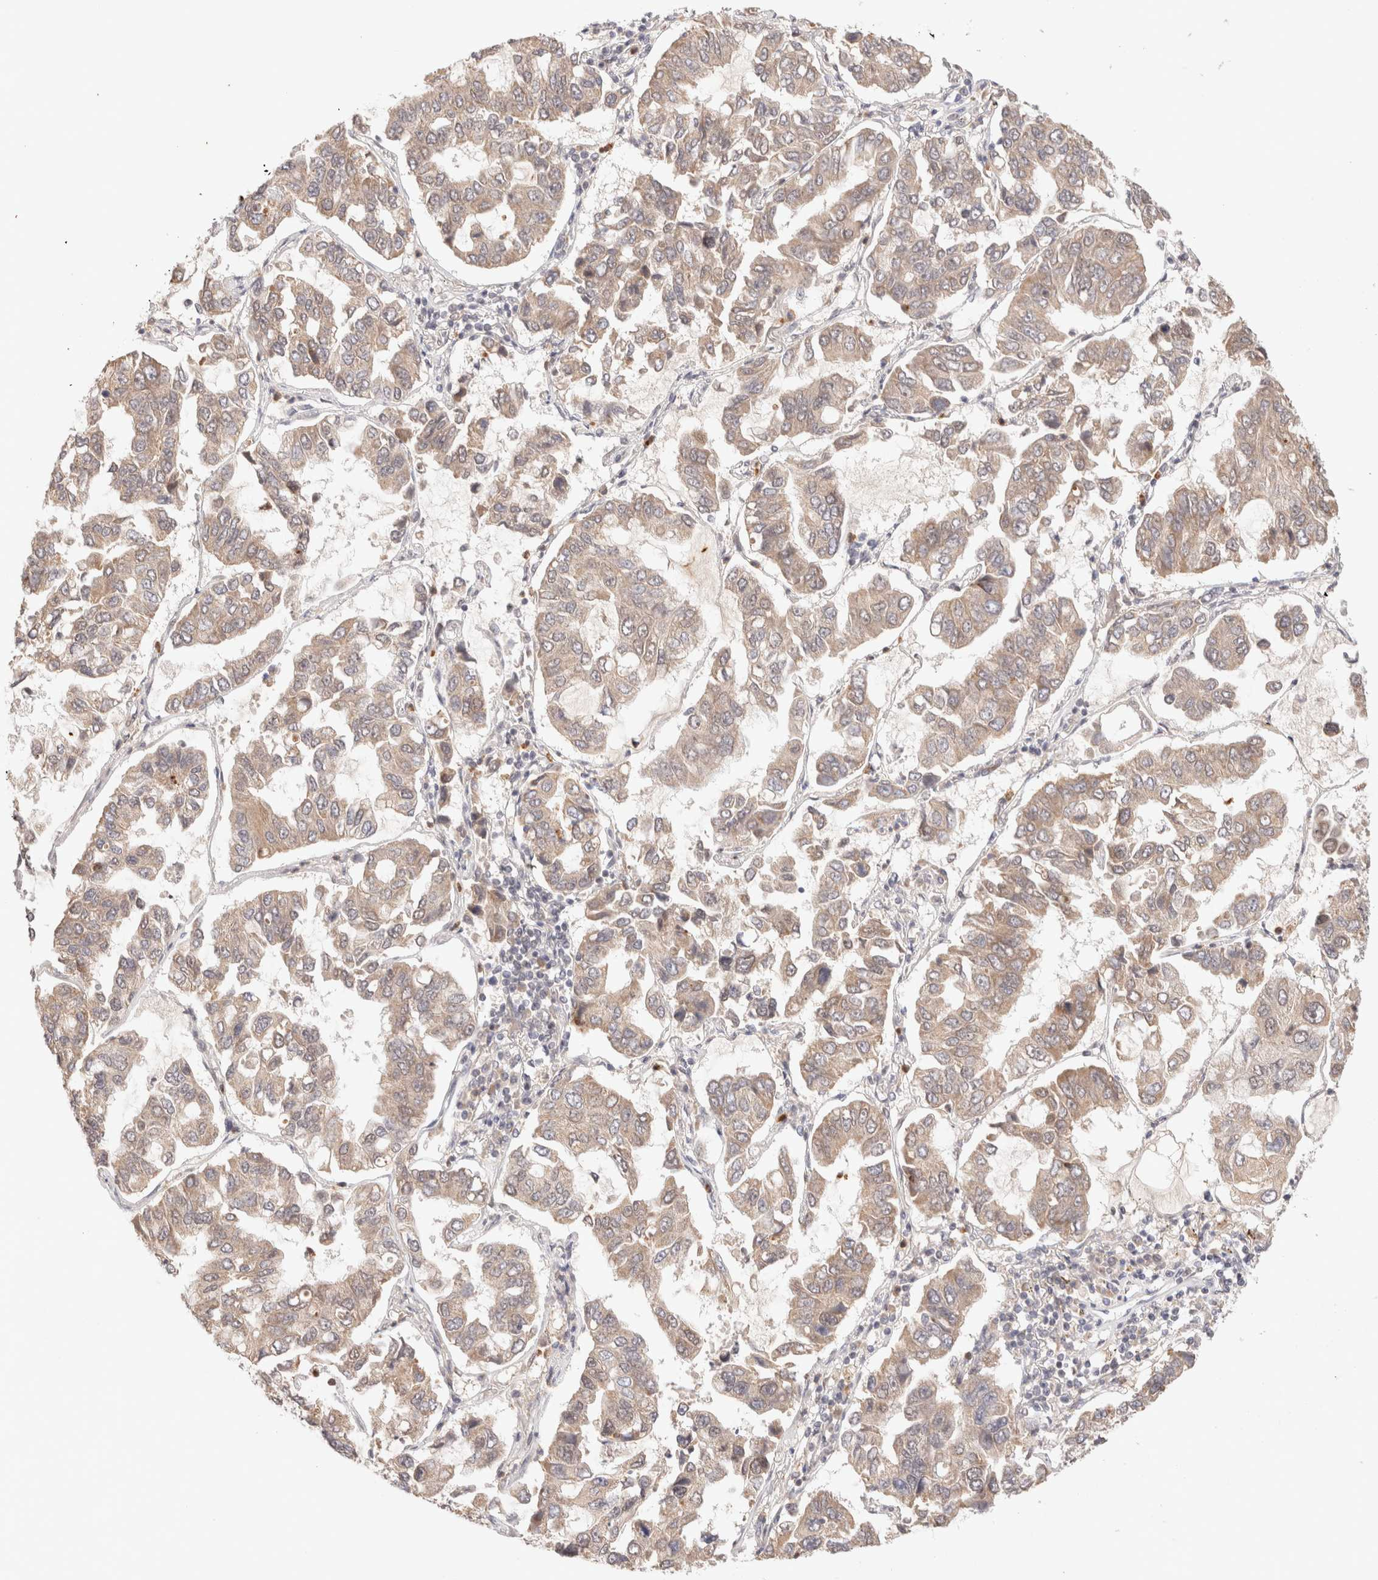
{"staining": {"intensity": "weak", "quantity": ">75%", "location": "cytoplasmic/membranous"}, "tissue": "lung cancer", "cell_type": "Tumor cells", "image_type": "cancer", "snomed": [{"axis": "morphology", "description": "Adenocarcinoma, NOS"}, {"axis": "topography", "description": "Lung"}], "caption": "Tumor cells display weak cytoplasmic/membranous expression in approximately >75% of cells in lung cancer (adenocarcinoma).", "gene": "BRPF3", "patient": {"sex": "male", "age": 64}}